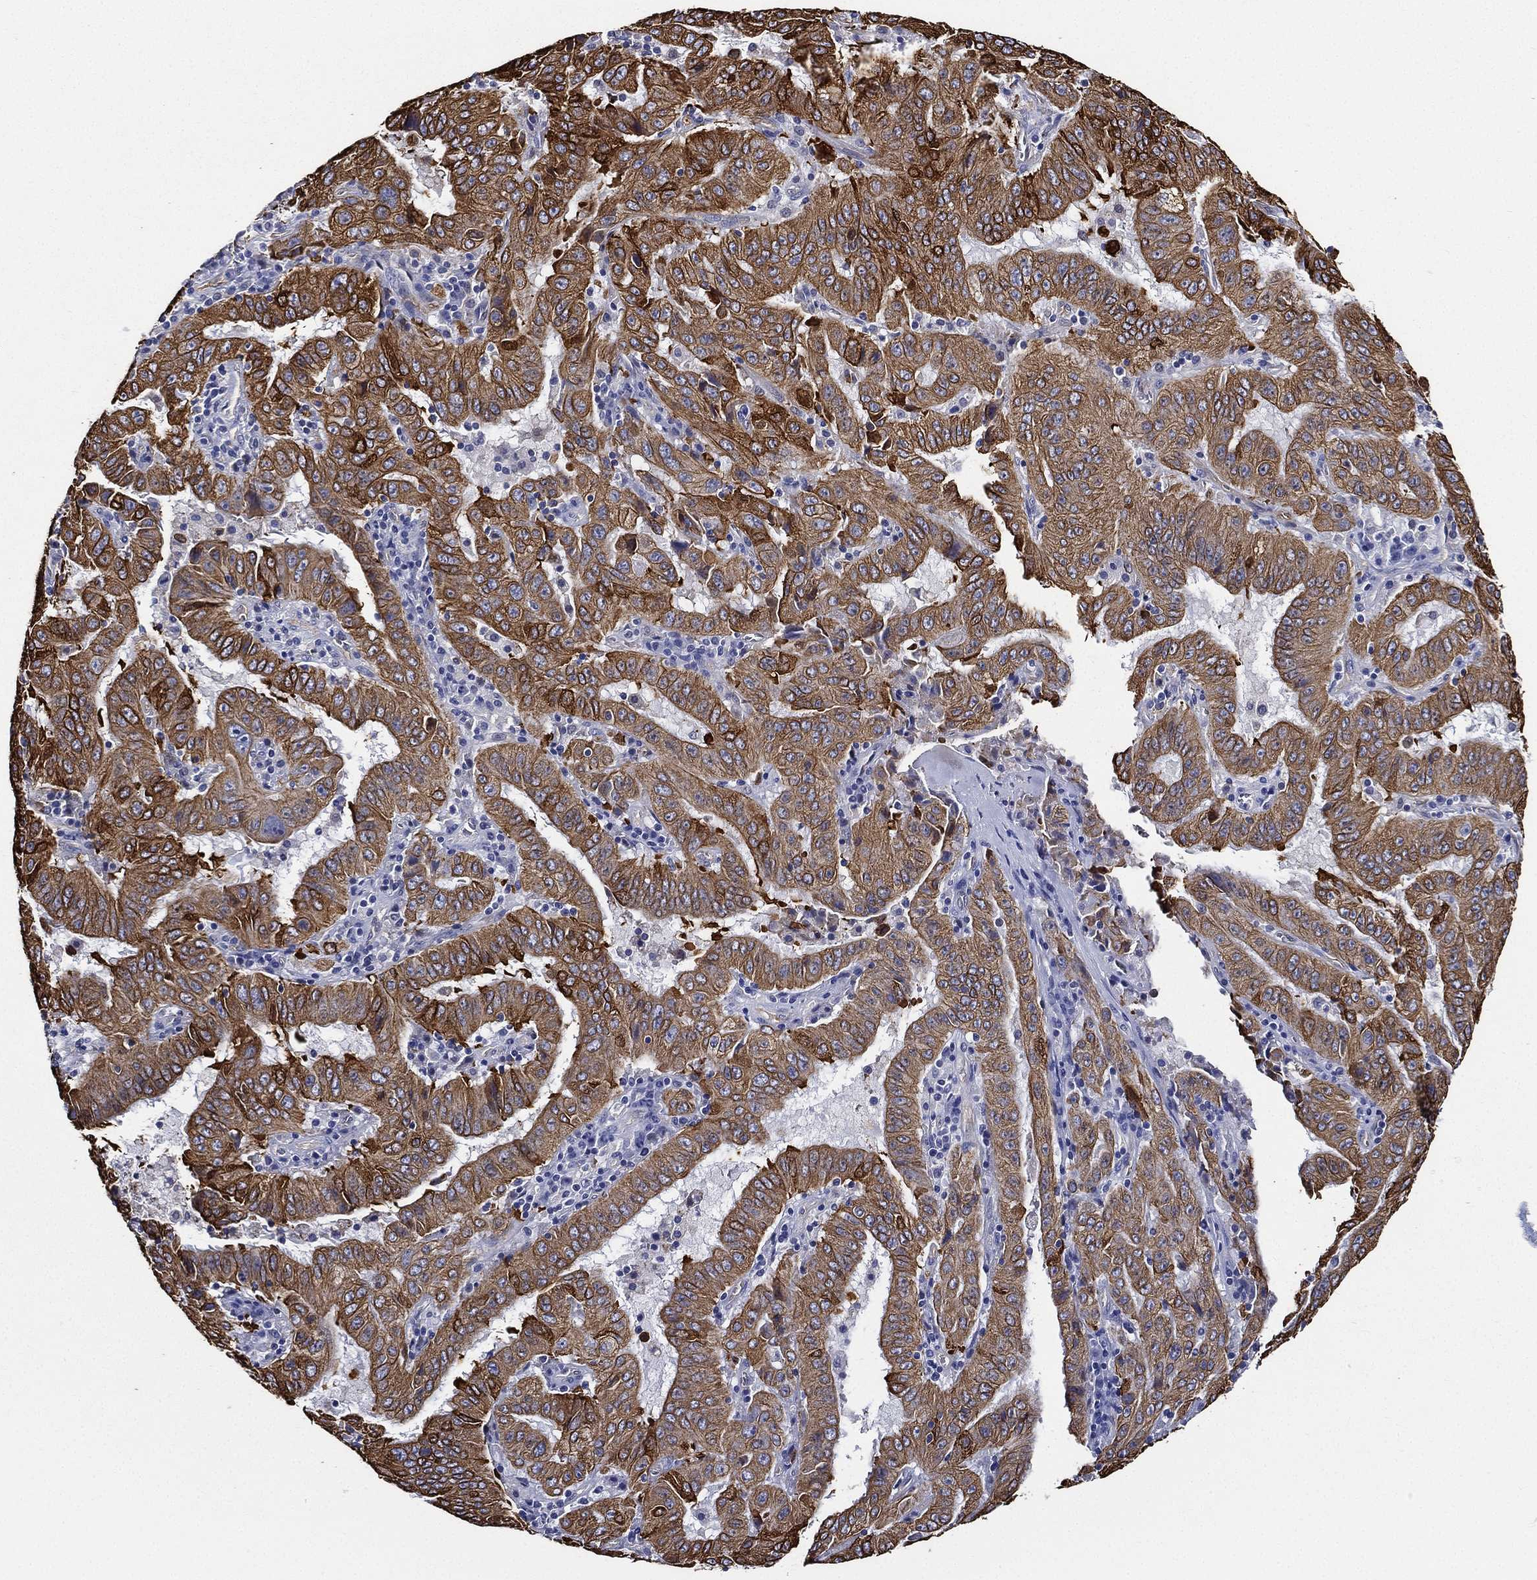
{"staining": {"intensity": "moderate", "quantity": ">75%", "location": "cytoplasmic/membranous"}, "tissue": "pancreatic cancer", "cell_type": "Tumor cells", "image_type": "cancer", "snomed": [{"axis": "morphology", "description": "Adenocarcinoma, NOS"}, {"axis": "topography", "description": "Pancreas"}], "caption": "Brown immunohistochemical staining in pancreatic cancer (adenocarcinoma) displays moderate cytoplasmic/membranous expression in approximately >75% of tumor cells.", "gene": "NEDD9", "patient": {"sex": "male", "age": 63}}